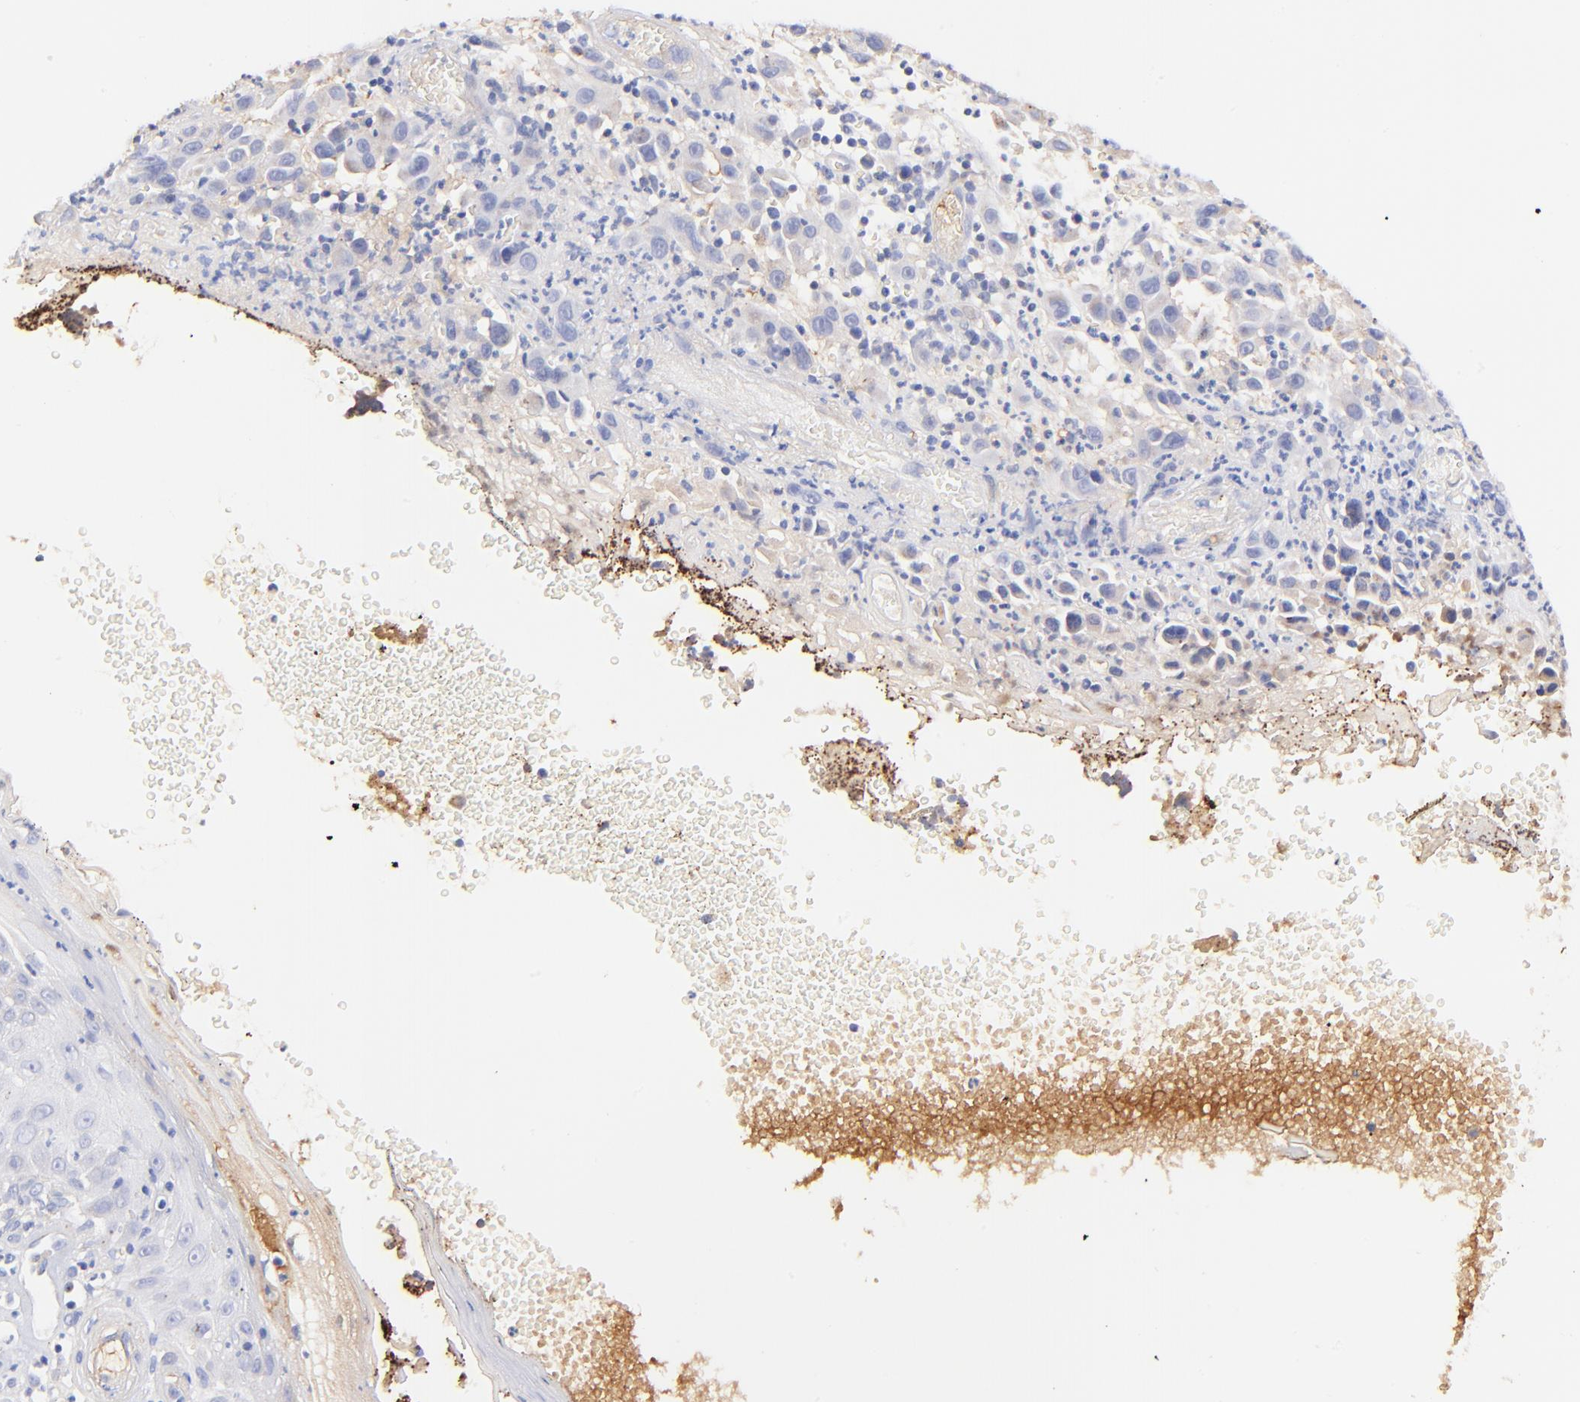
{"staining": {"intensity": "weak", "quantity": "25%-75%", "location": "cytoplasmic/membranous"}, "tissue": "melanoma", "cell_type": "Tumor cells", "image_type": "cancer", "snomed": [{"axis": "morphology", "description": "Malignant melanoma, NOS"}, {"axis": "topography", "description": "Skin"}], "caption": "Protein analysis of malignant melanoma tissue exhibits weak cytoplasmic/membranous expression in about 25%-75% of tumor cells.", "gene": "IGLV7-43", "patient": {"sex": "female", "age": 21}}